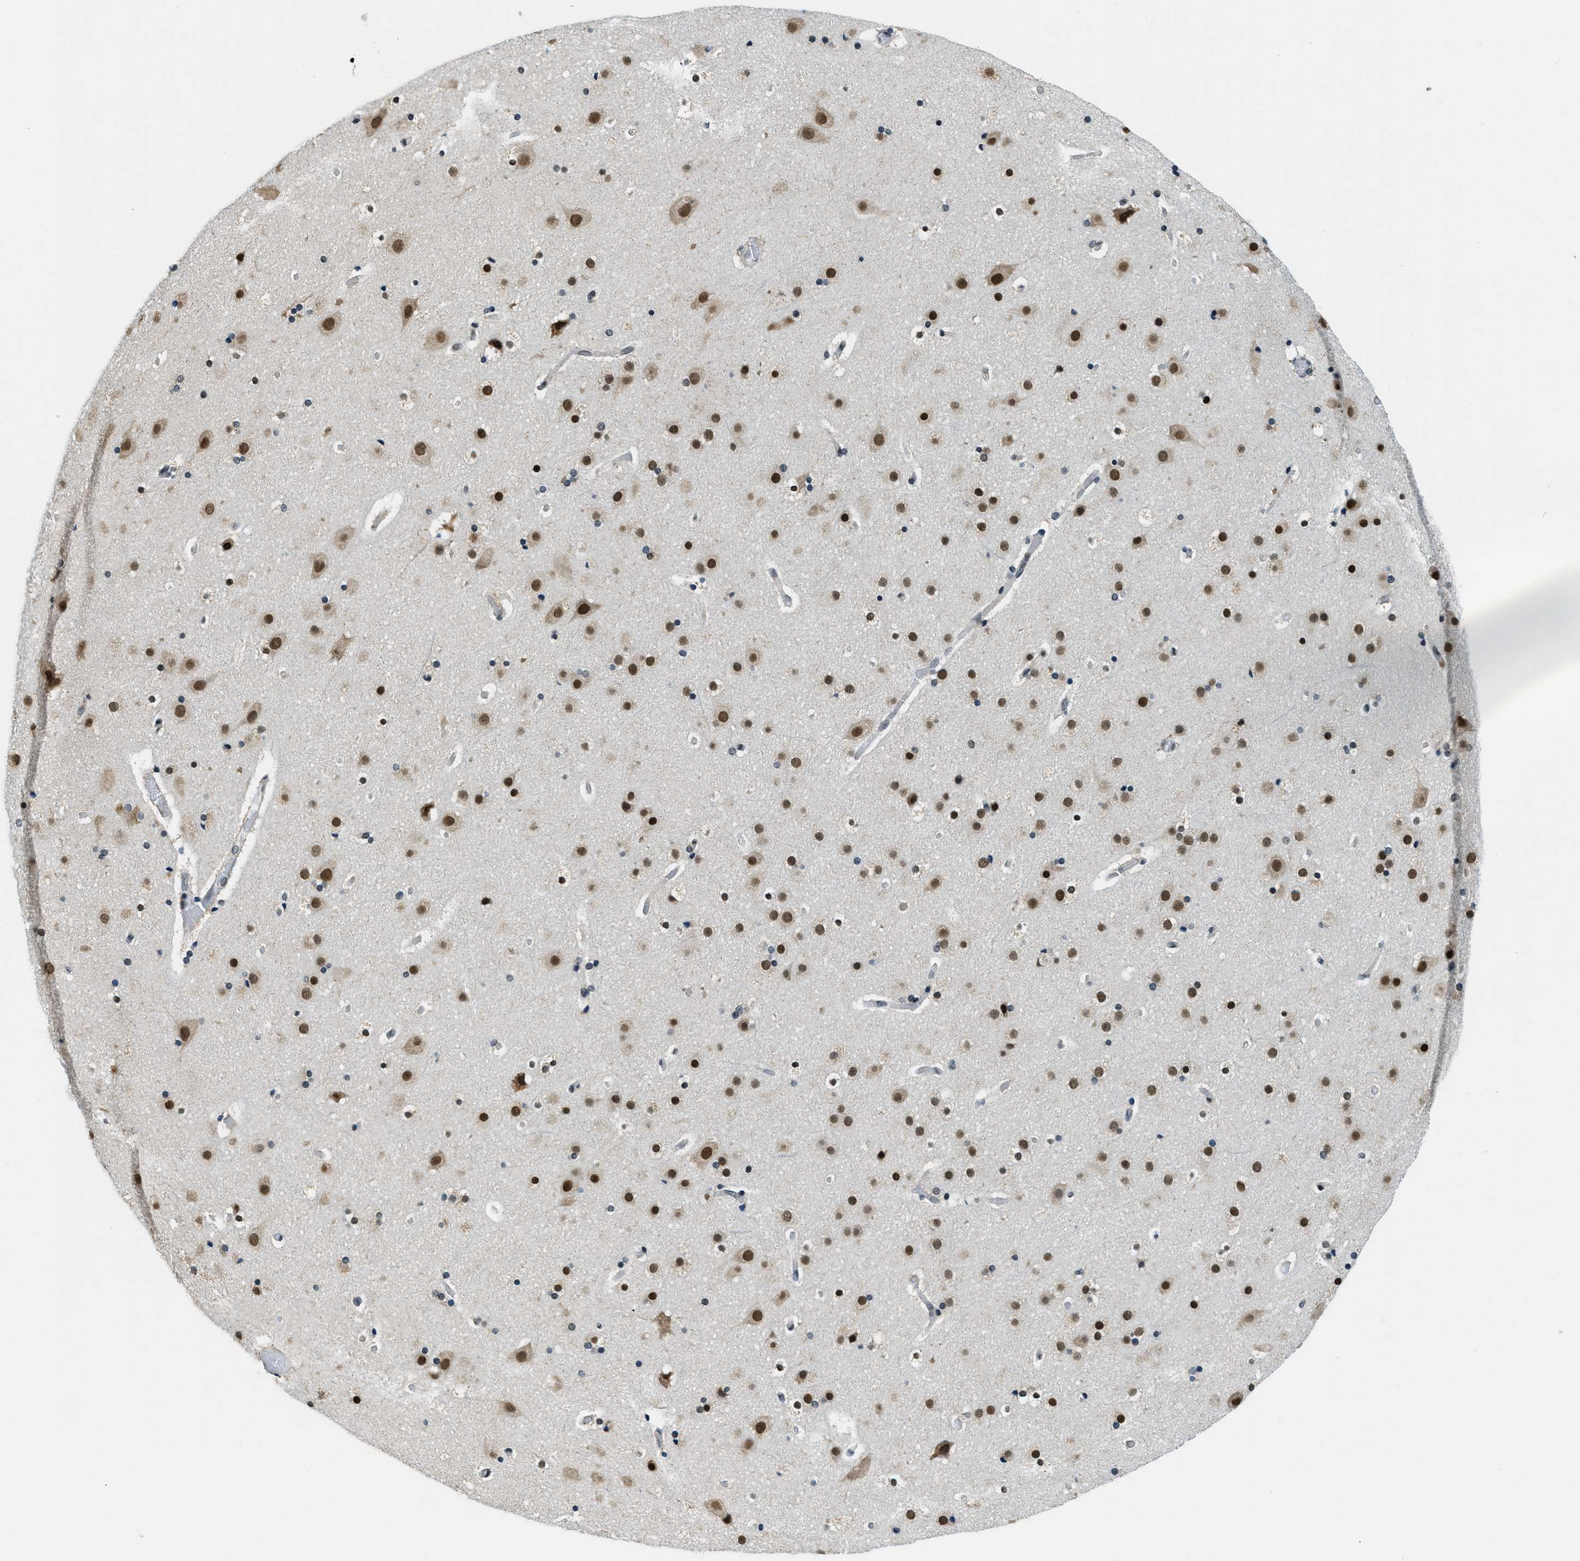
{"staining": {"intensity": "negative", "quantity": "none", "location": "none"}, "tissue": "cerebral cortex", "cell_type": "Endothelial cells", "image_type": "normal", "snomed": [{"axis": "morphology", "description": "Normal tissue, NOS"}, {"axis": "topography", "description": "Cerebral cortex"}], "caption": "A photomicrograph of cerebral cortex stained for a protein exhibits no brown staining in endothelial cells.", "gene": "RAB11FIP1", "patient": {"sex": "male", "age": 57}}